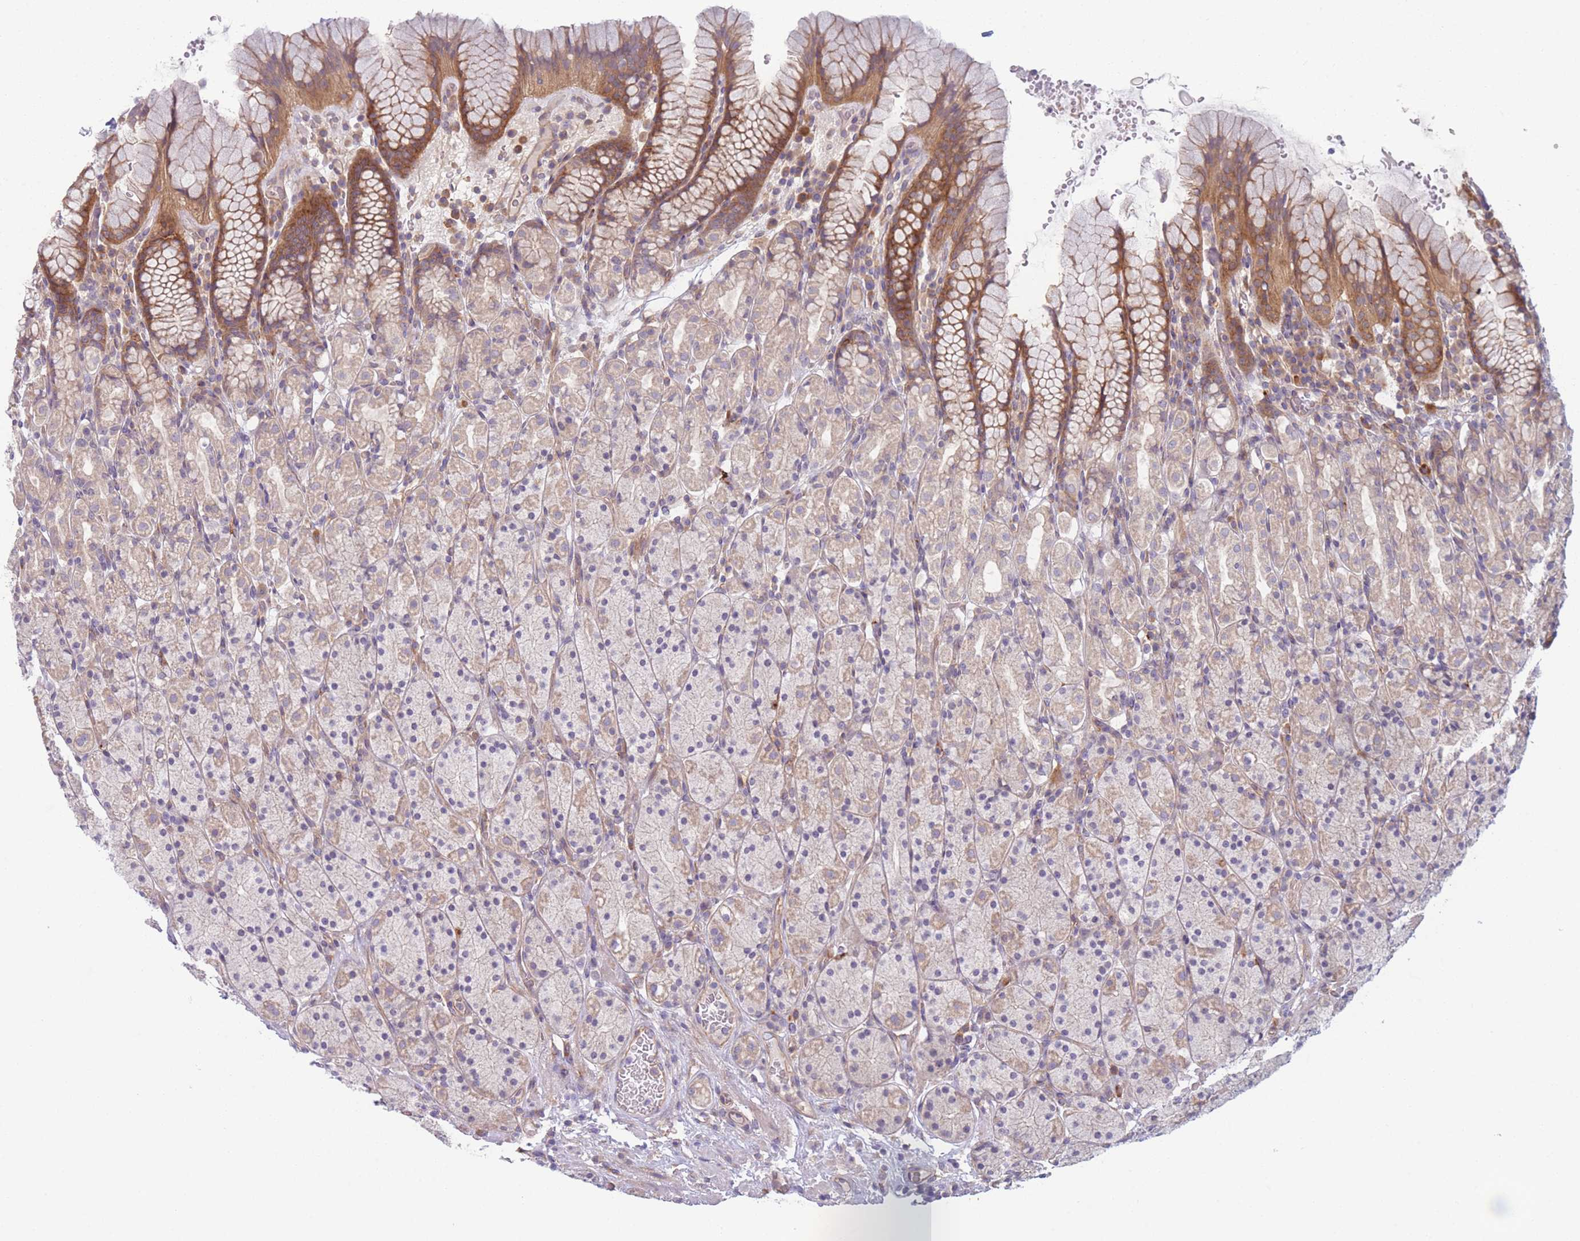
{"staining": {"intensity": "moderate", "quantity": "25%-75%", "location": "cytoplasmic/membranous"}, "tissue": "stomach", "cell_type": "Glandular cells", "image_type": "normal", "snomed": [{"axis": "morphology", "description": "Normal tissue, NOS"}, {"axis": "topography", "description": "Stomach, upper"}, {"axis": "topography", "description": "Stomach"}], "caption": "Glandular cells show moderate cytoplasmic/membranous expression in about 25%-75% of cells in normal stomach.", "gene": "WDR93", "patient": {"sex": "male", "age": 62}}